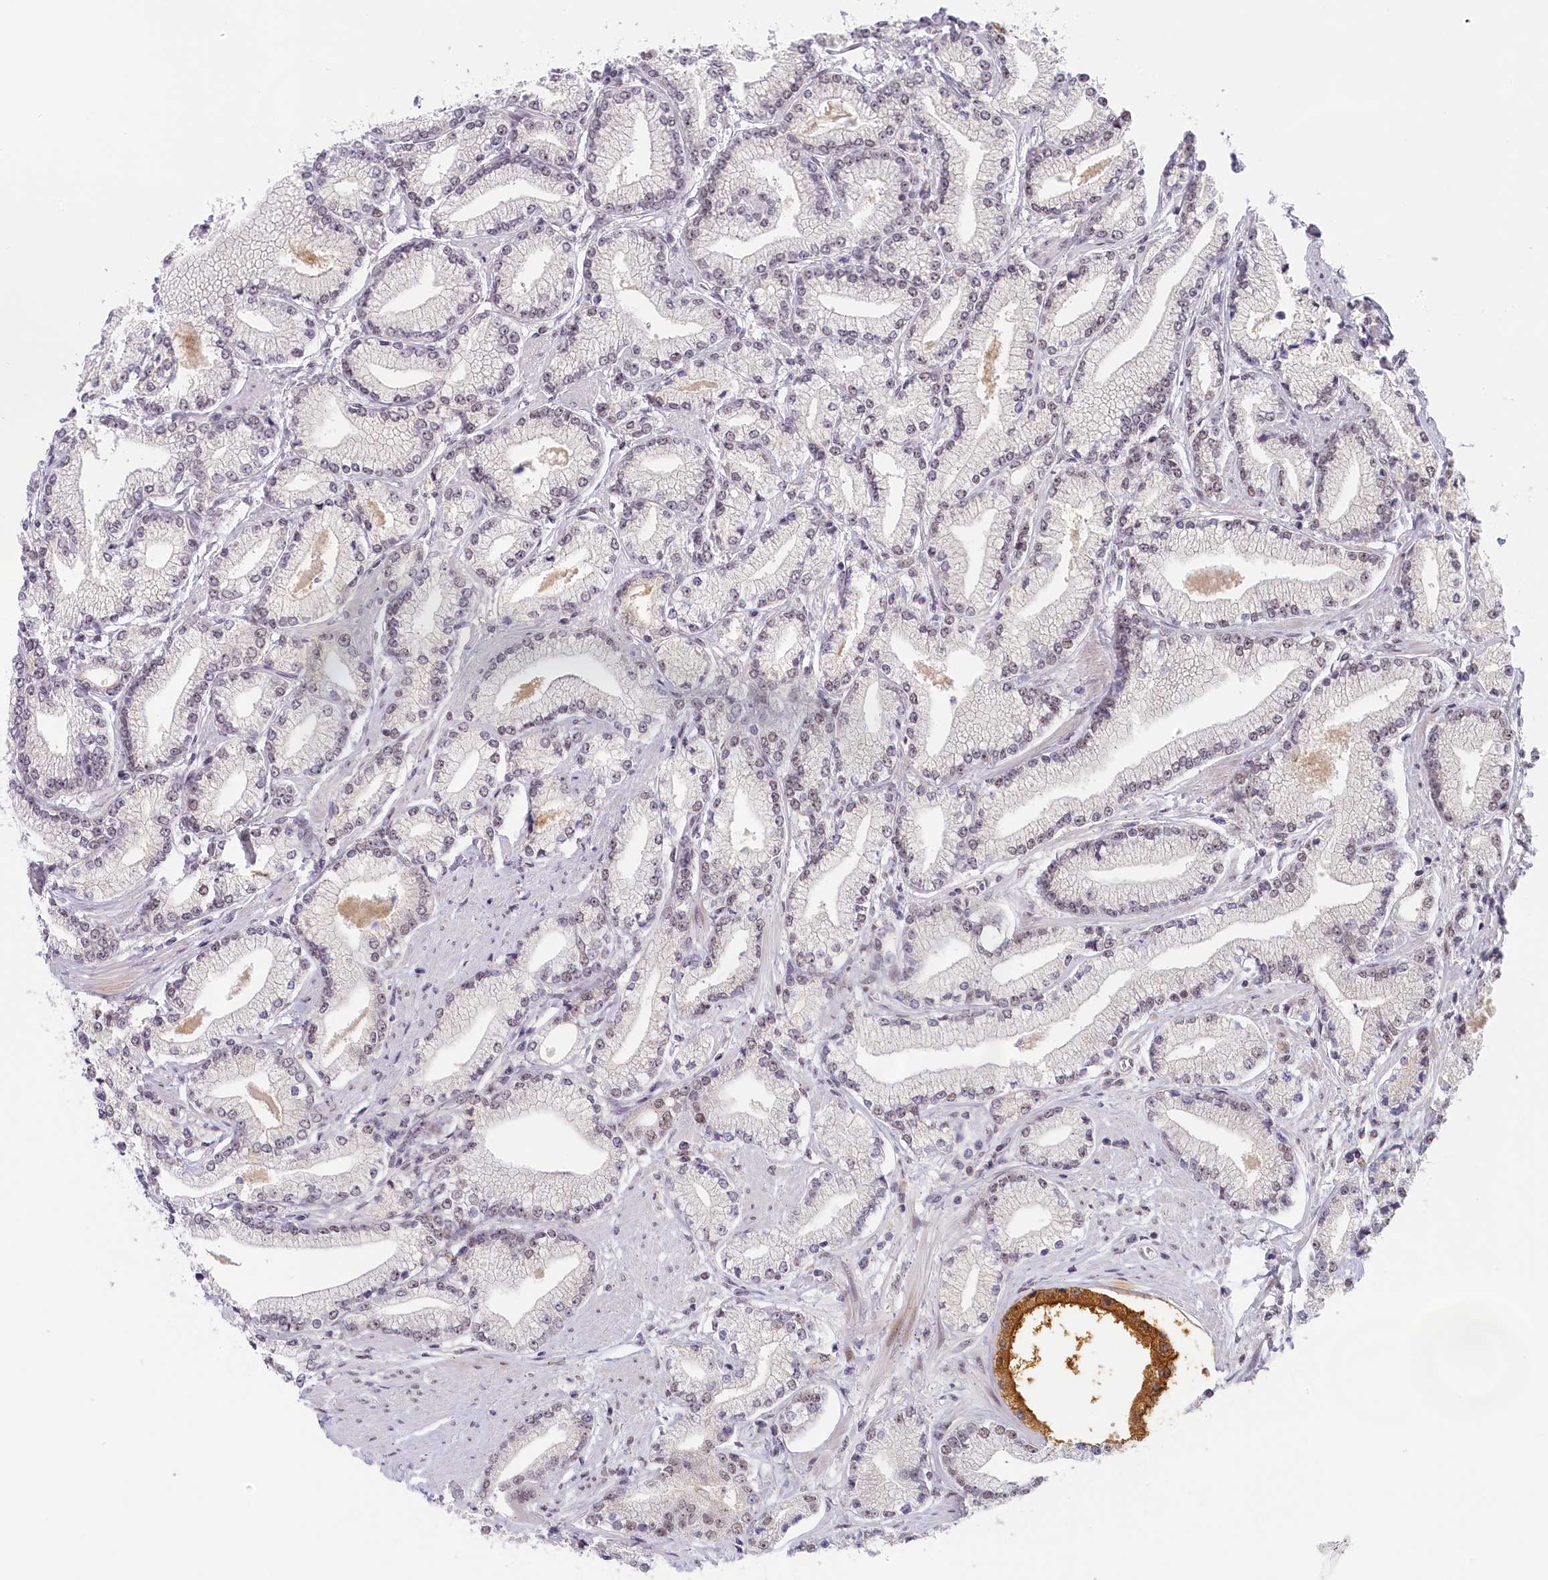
{"staining": {"intensity": "negative", "quantity": "none", "location": "none"}, "tissue": "prostate cancer", "cell_type": "Tumor cells", "image_type": "cancer", "snomed": [{"axis": "morphology", "description": "Adenocarcinoma, High grade"}, {"axis": "topography", "description": "Prostate"}], "caption": "Prostate adenocarcinoma (high-grade) was stained to show a protein in brown. There is no significant positivity in tumor cells. (Brightfield microscopy of DAB immunohistochemistry (IHC) at high magnification).", "gene": "SEC31B", "patient": {"sex": "male", "age": 67}}